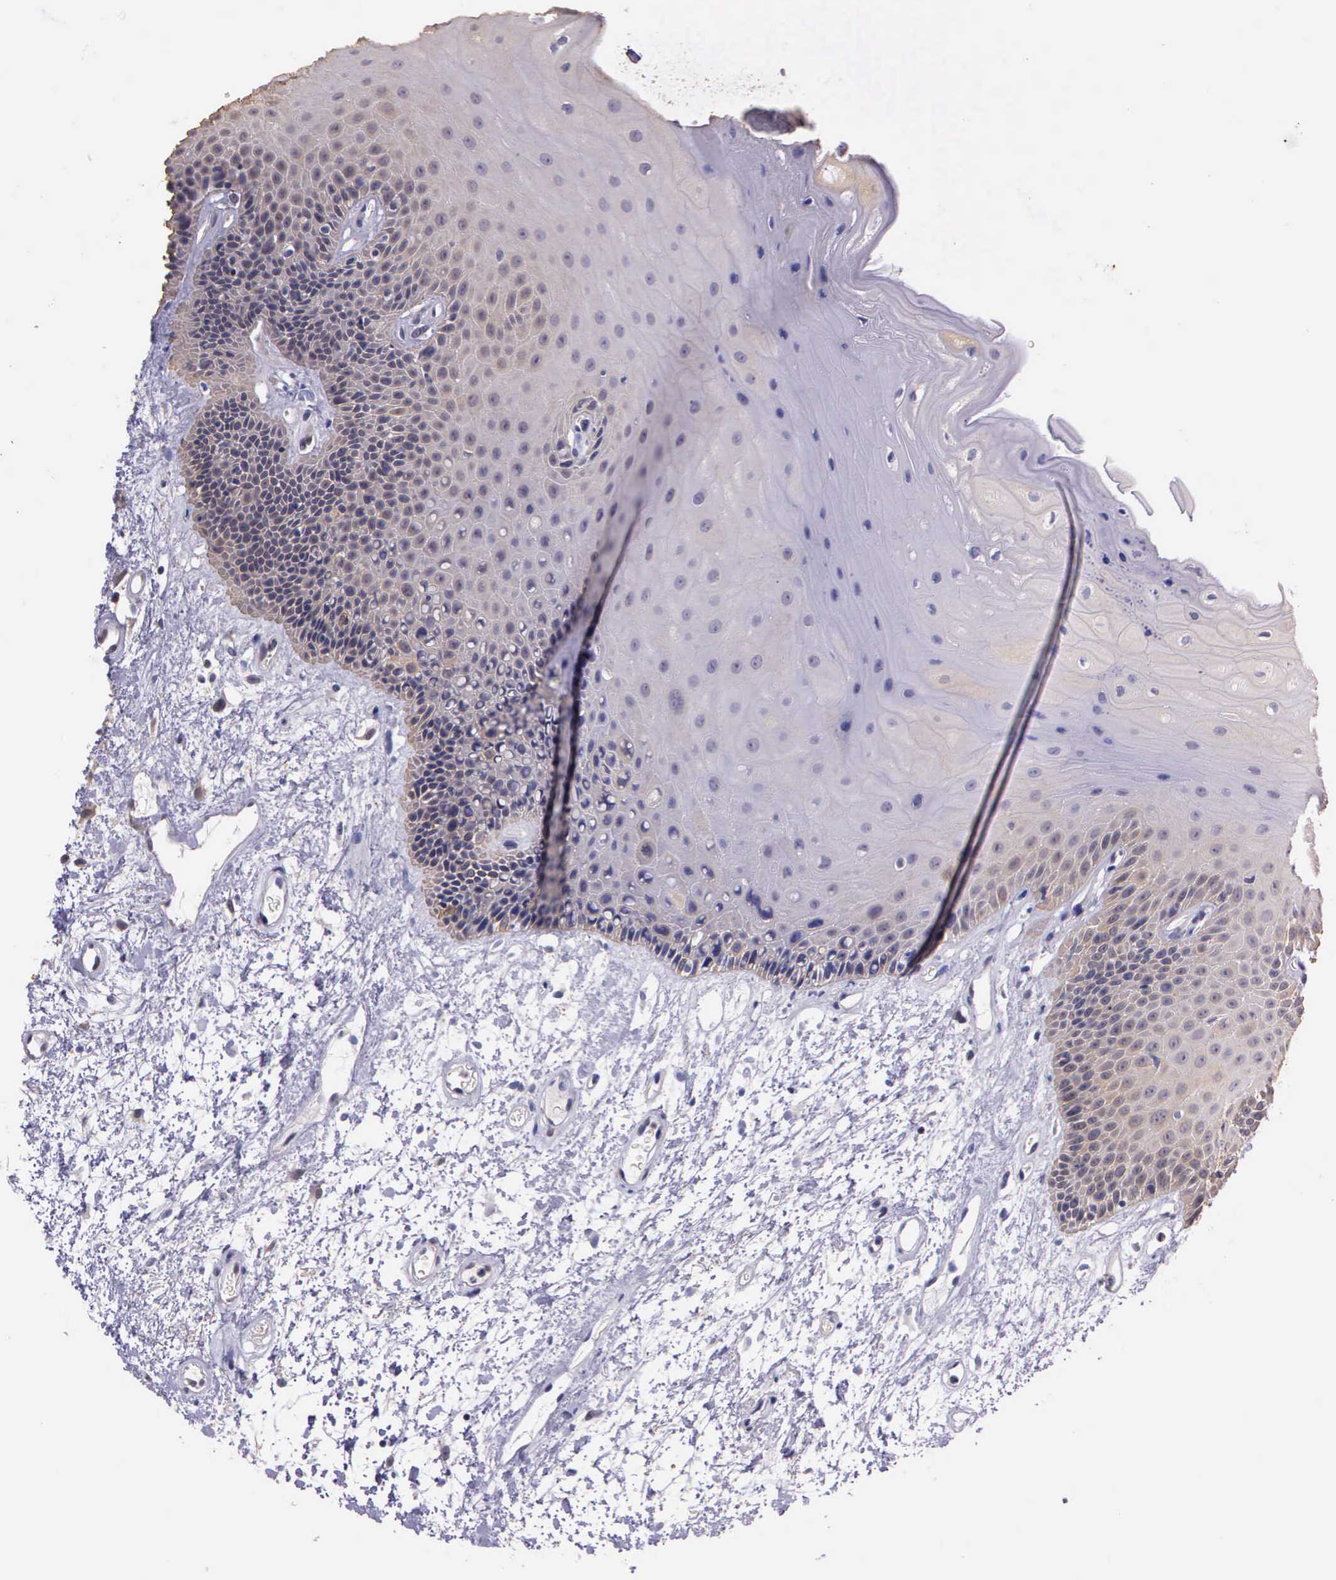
{"staining": {"intensity": "weak", "quantity": ">75%", "location": "cytoplasmic/membranous"}, "tissue": "oral mucosa", "cell_type": "Squamous epithelial cells", "image_type": "normal", "snomed": [{"axis": "morphology", "description": "Normal tissue, NOS"}, {"axis": "topography", "description": "Oral tissue"}], "caption": "Immunohistochemical staining of unremarkable oral mucosa demonstrates weak cytoplasmic/membranous protein expression in approximately >75% of squamous epithelial cells. The staining was performed using DAB (3,3'-diaminobenzidine), with brown indicating positive protein expression. Nuclei are stained blue with hematoxylin.", "gene": "IGBP1P2", "patient": {"sex": "female", "age": 79}}